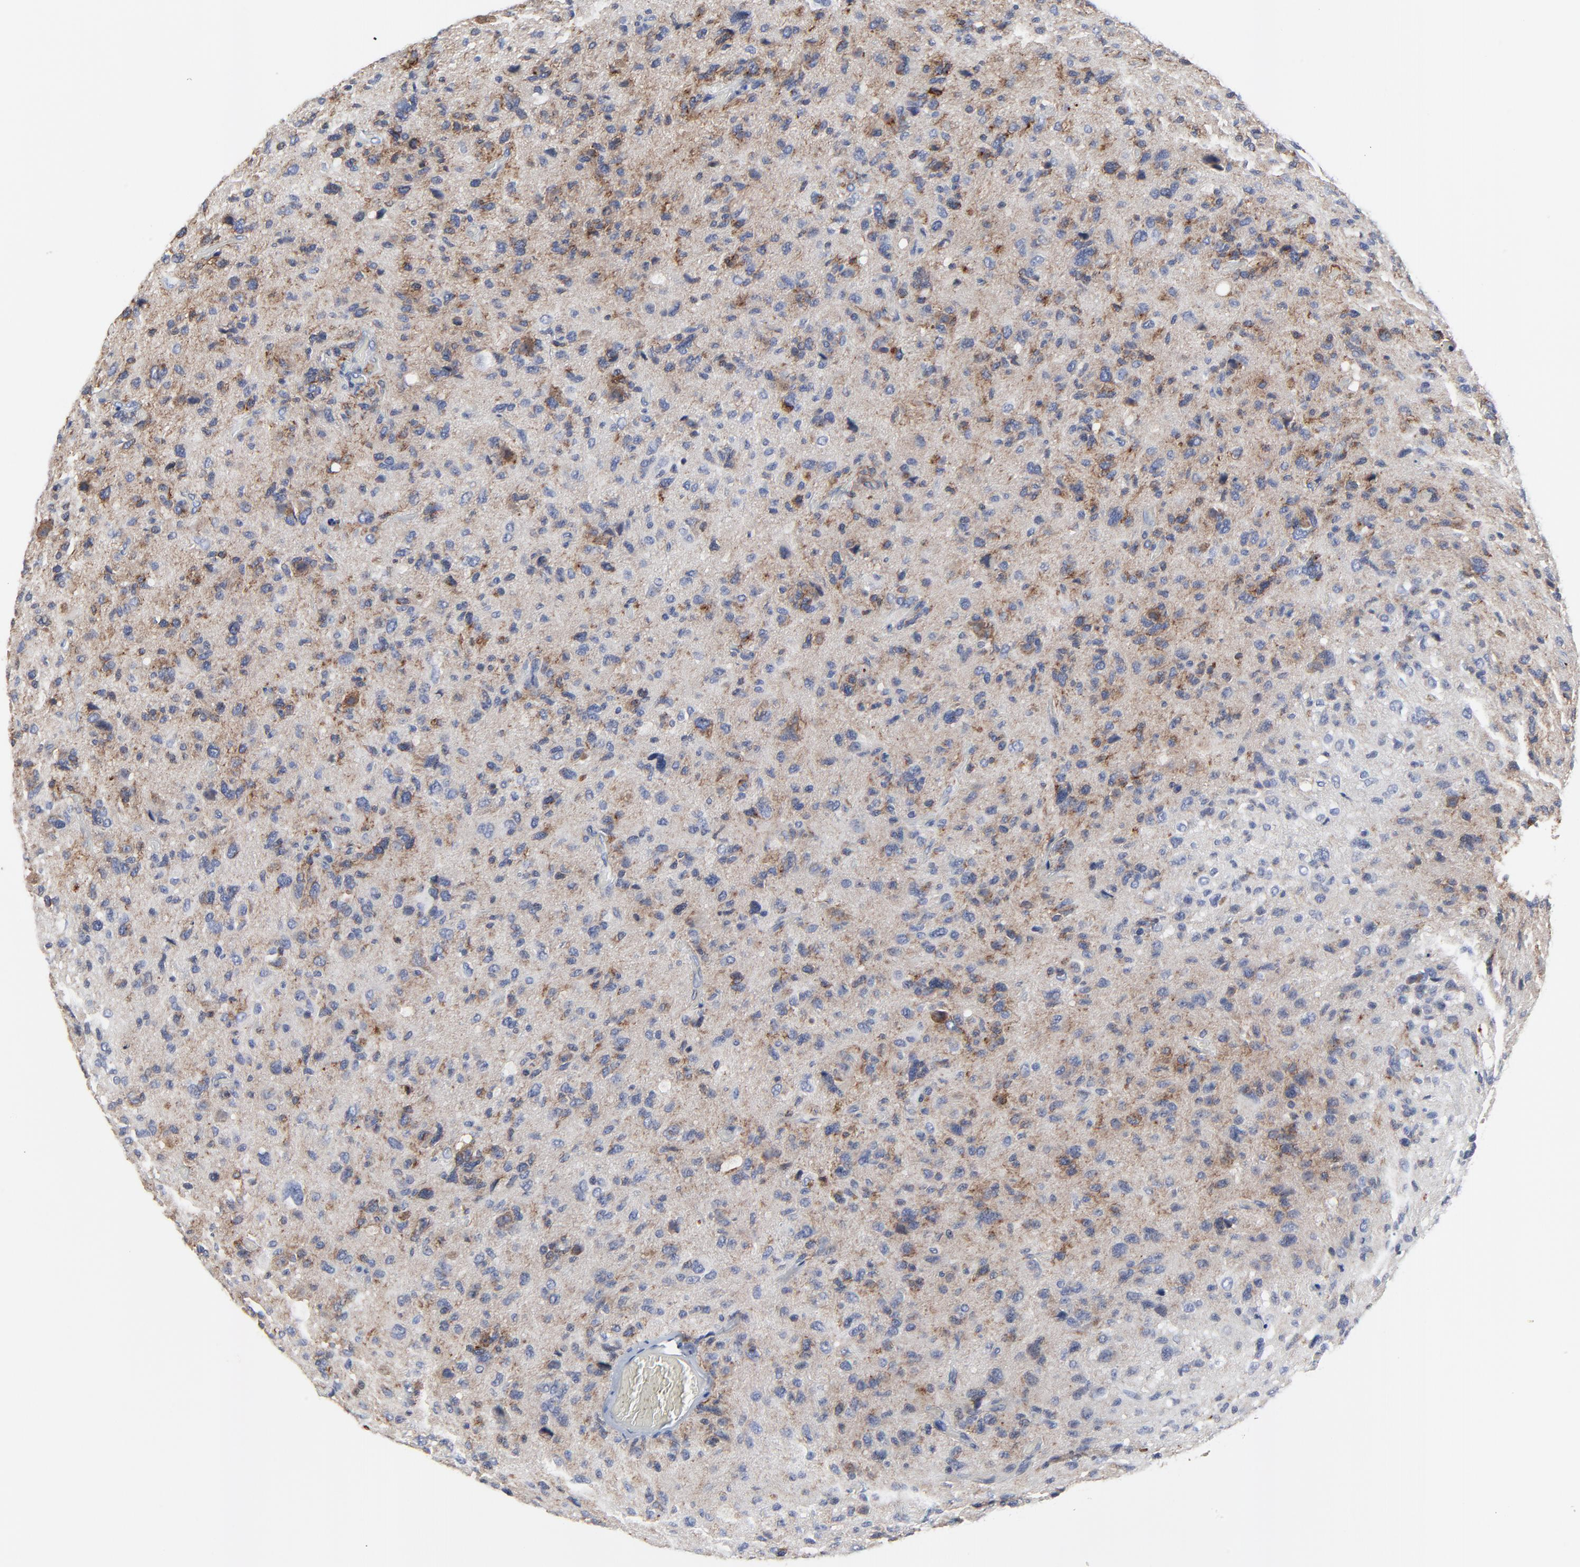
{"staining": {"intensity": "moderate", "quantity": "25%-75%", "location": "cytoplasmic/membranous"}, "tissue": "glioma", "cell_type": "Tumor cells", "image_type": "cancer", "snomed": [{"axis": "morphology", "description": "Glioma, malignant, High grade"}, {"axis": "topography", "description": "Brain"}], "caption": "A high-resolution histopathology image shows IHC staining of glioma, which demonstrates moderate cytoplasmic/membranous expression in about 25%-75% of tumor cells.", "gene": "NLGN3", "patient": {"sex": "male", "age": 69}}